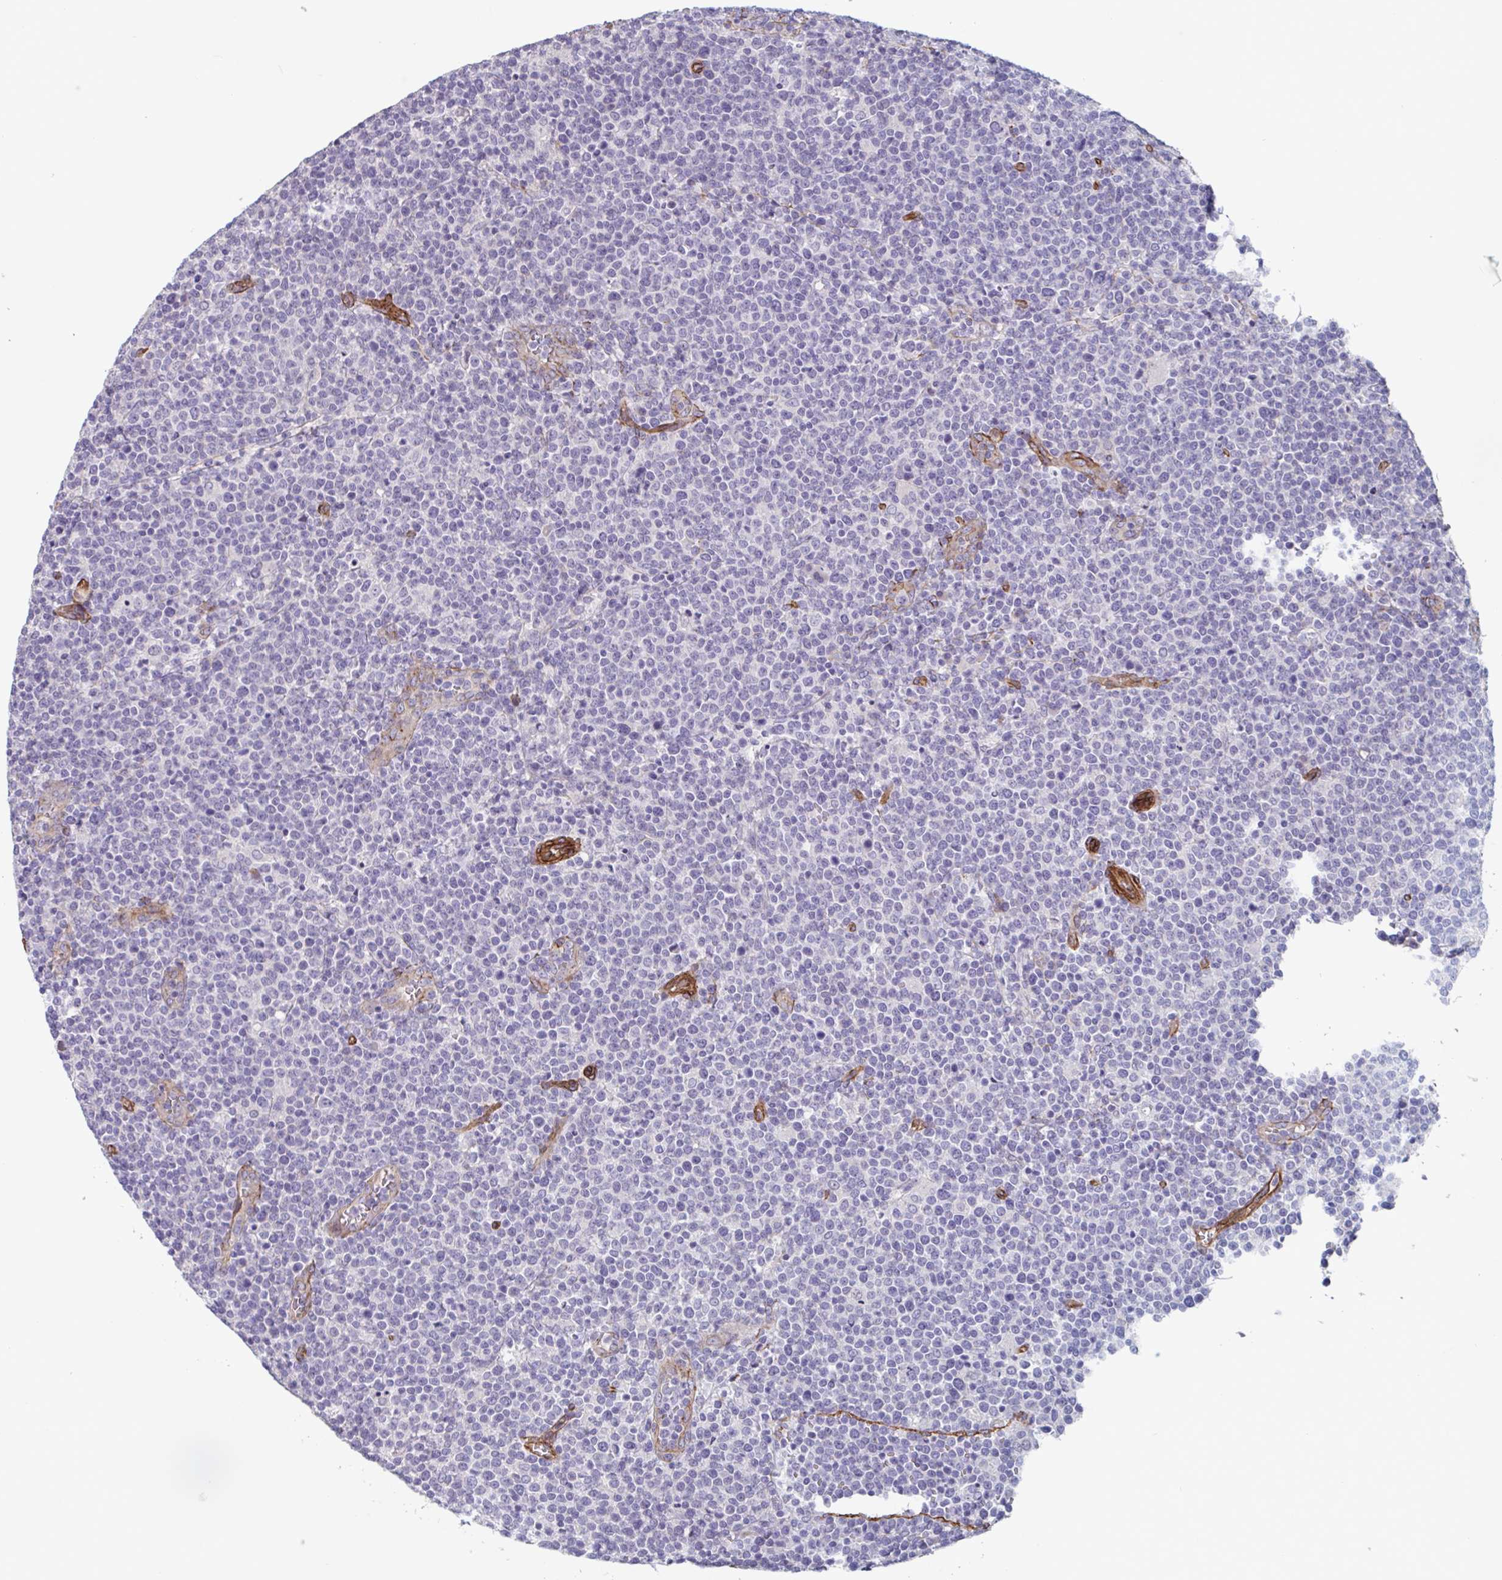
{"staining": {"intensity": "negative", "quantity": "none", "location": "none"}, "tissue": "lymphoma", "cell_type": "Tumor cells", "image_type": "cancer", "snomed": [{"axis": "morphology", "description": "Malignant lymphoma, non-Hodgkin's type, High grade"}, {"axis": "topography", "description": "Lymph node"}], "caption": "A high-resolution histopathology image shows IHC staining of high-grade malignant lymphoma, non-Hodgkin's type, which shows no significant positivity in tumor cells.", "gene": "CITED4", "patient": {"sex": "male", "age": 61}}